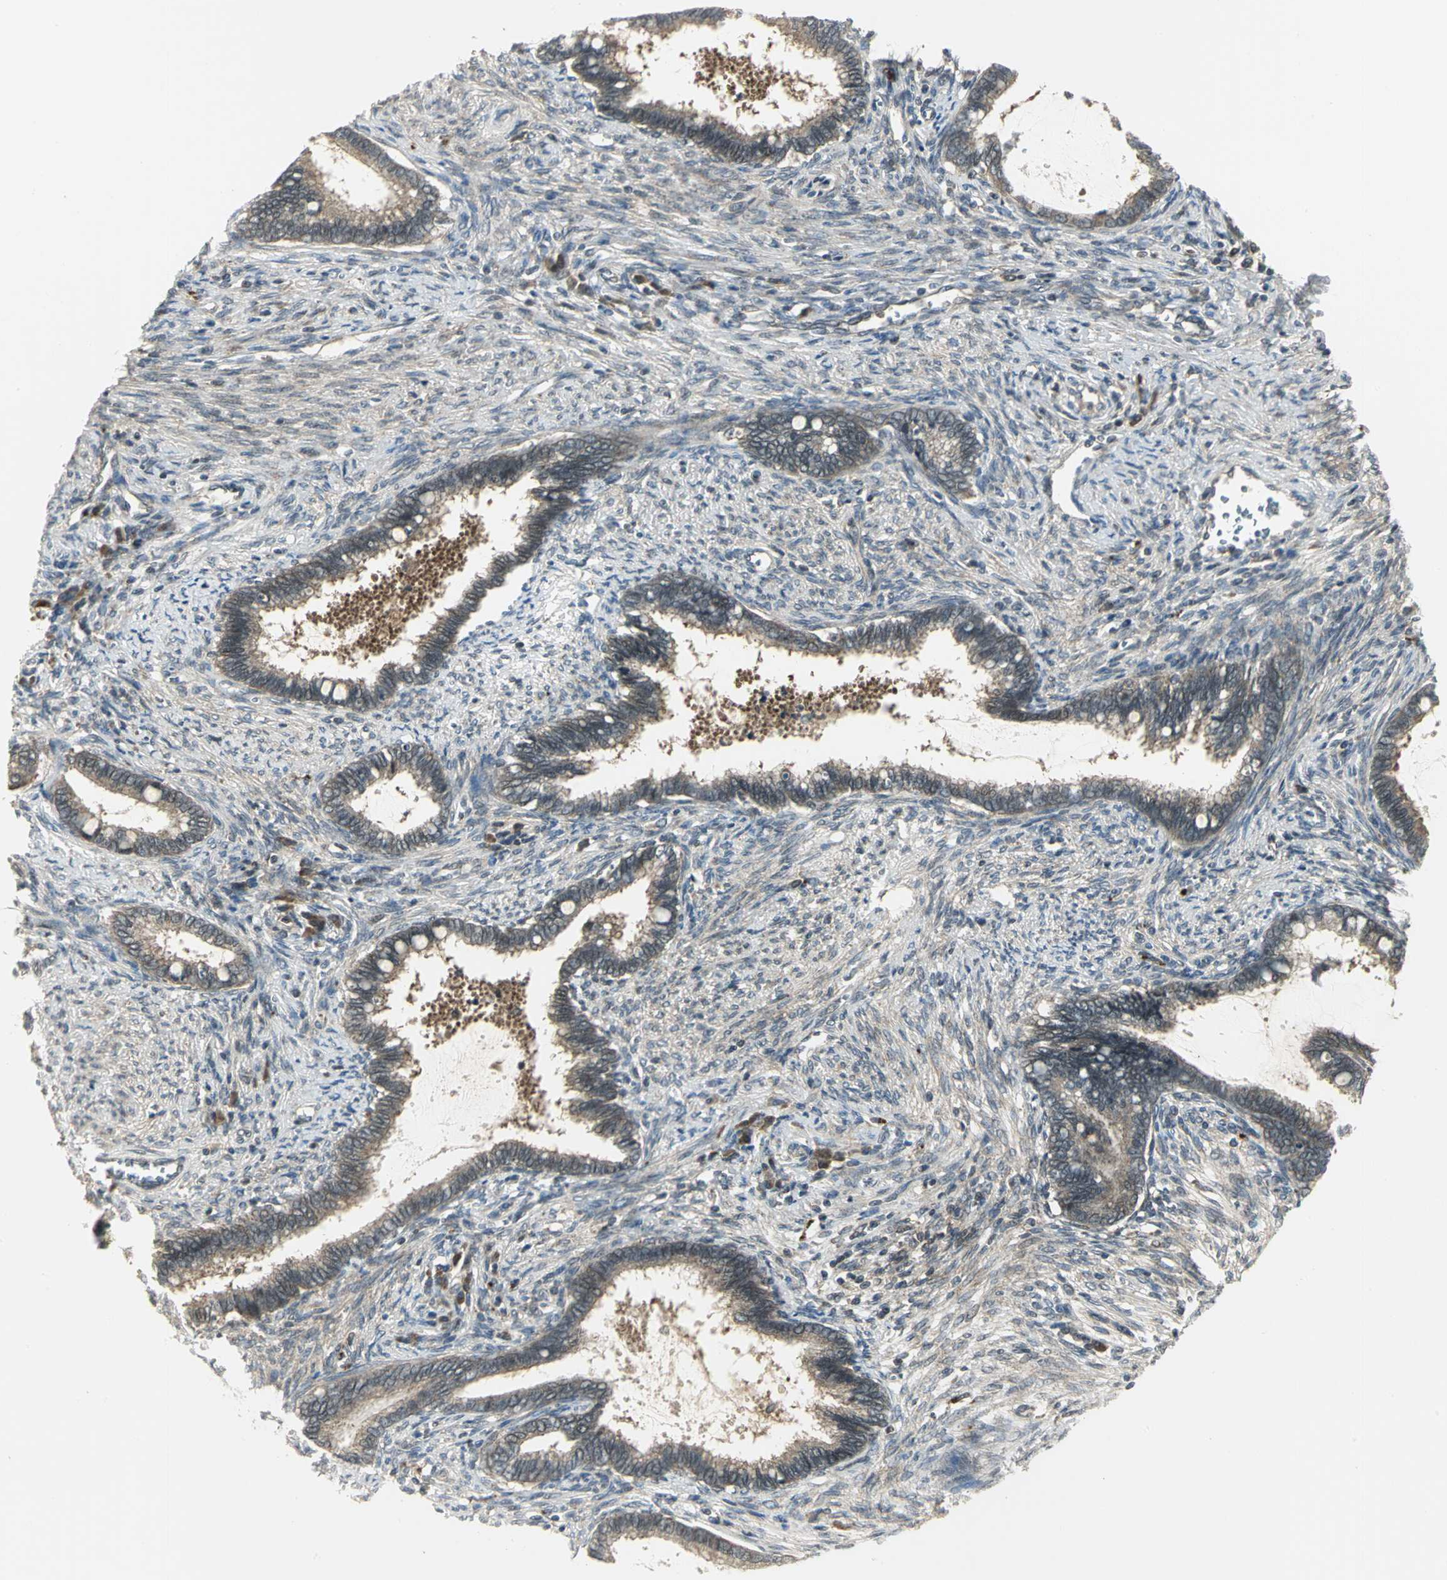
{"staining": {"intensity": "weak", "quantity": ">75%", "location": "cytoplasmic/membranous"}, "tissue": "cervical cancer", "cell_type": "Tumor cells", "image_type": "cancer", "snomed": [{"axis": "morphology", "description": "Adenocarcinoma, NOS"}, {"axis": "topography", "description": "Cervix"}], "caption": "The immunohistochemical stain highlights weak cytoplasmic/membranous expression in tumor cells of cervical cancer (adenocarcinoma) tissue.", "gene": "MAPK8IP3", "patient": {"sex": "female", "age": 44}}